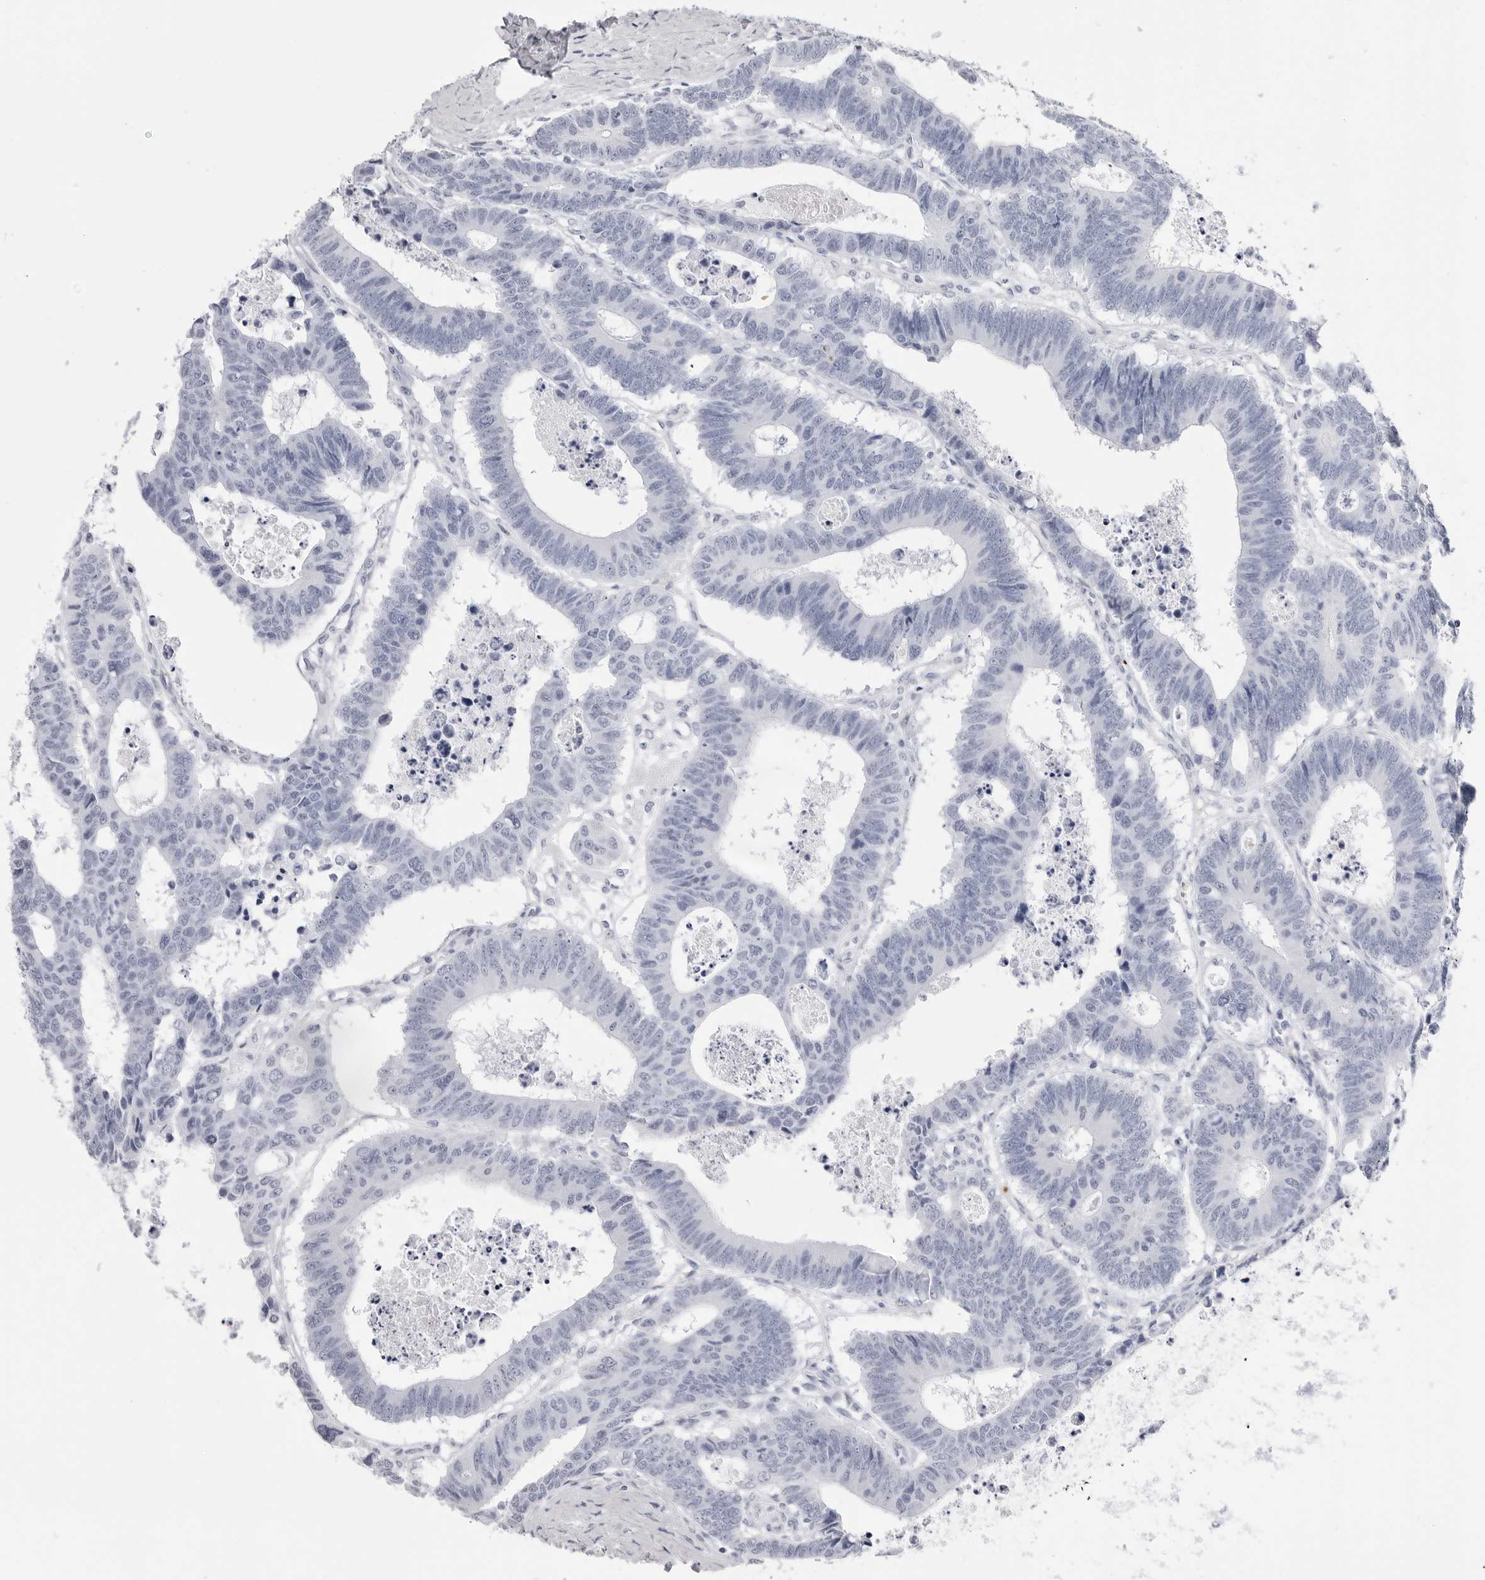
{"staining": {"intensity": "negative", "quantity": "none", "location": "none"}, "tissue": "colorectal cancer", "cell_type": "Tumor cells", "image_type": "cancer", "snomed": [{"axis": "morphology", "description": "Adenocarcinoma, NOS"}, {"axis": "topography", "description": "Rectum"}], "caption": "This micrograph is of colorectal adenocarcinoma stained with IHC to label a protein in brown with the nuclei are counter-stained blue. There is no staining in tumor cells.", "gene": "TSSK1B", "patient": {"sex": "male", "age": 84}}